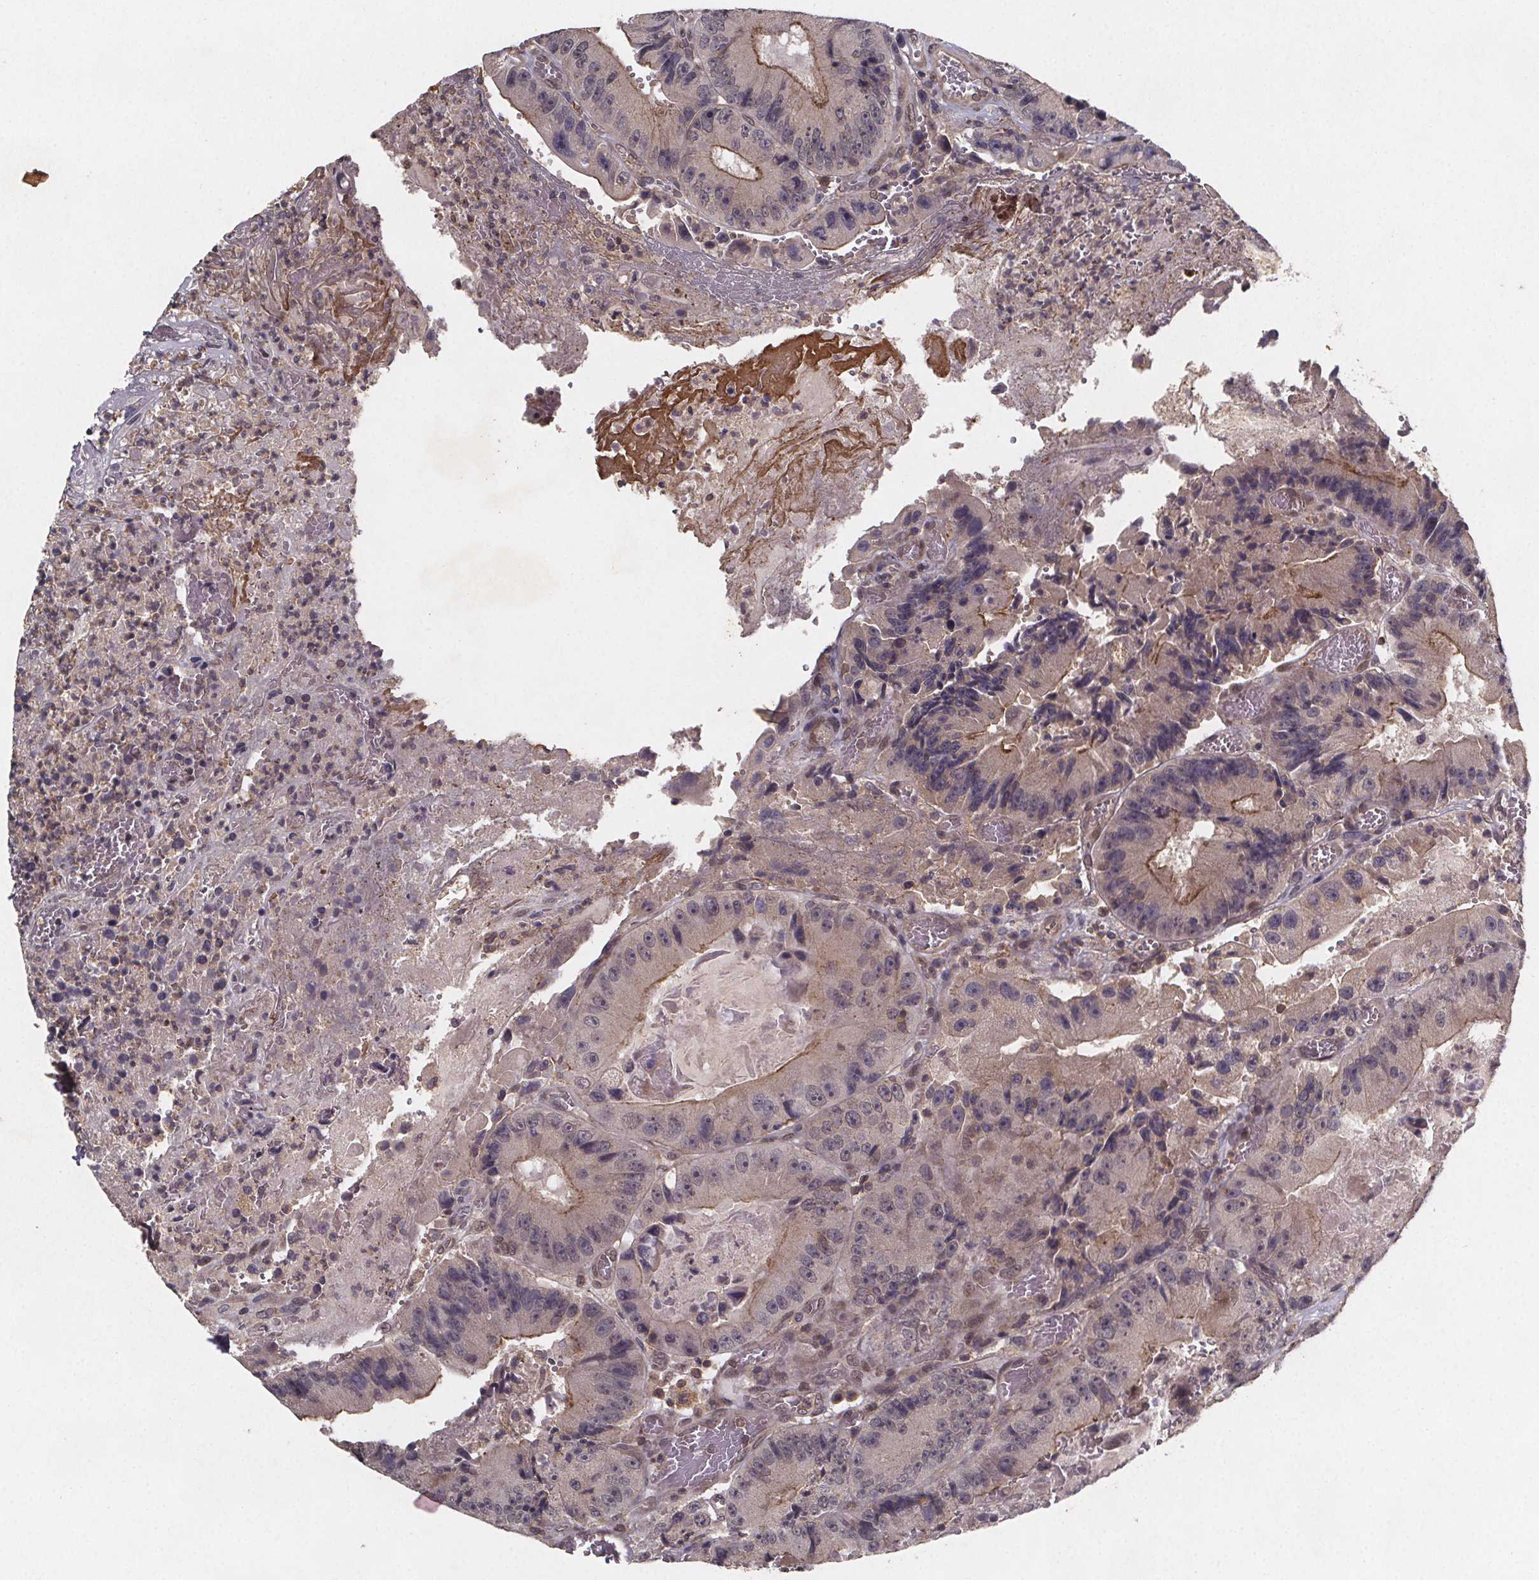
{"staining": {"intensity": "moderate", "quantity": "<25%", "location": "cytoplasmic/membranous"}, "tissue": "colorectal cancer", "cell_type": "Tumor cells", "image_type": "cancer", "snomed": [{"axis": "morphology", "description": "Adenocarcinoma, NOS"}, {"axis": "topography", "description": "Colon"}], "caption": "DAB immunohistochemical staining of human colorectal adenocarcinoma exhibits moderate cytoplasmic/membranous protein staining in about <25% of tumor cells.", "gene": "PIERCE2", "patient": {"sex": "female", "age": 86}}